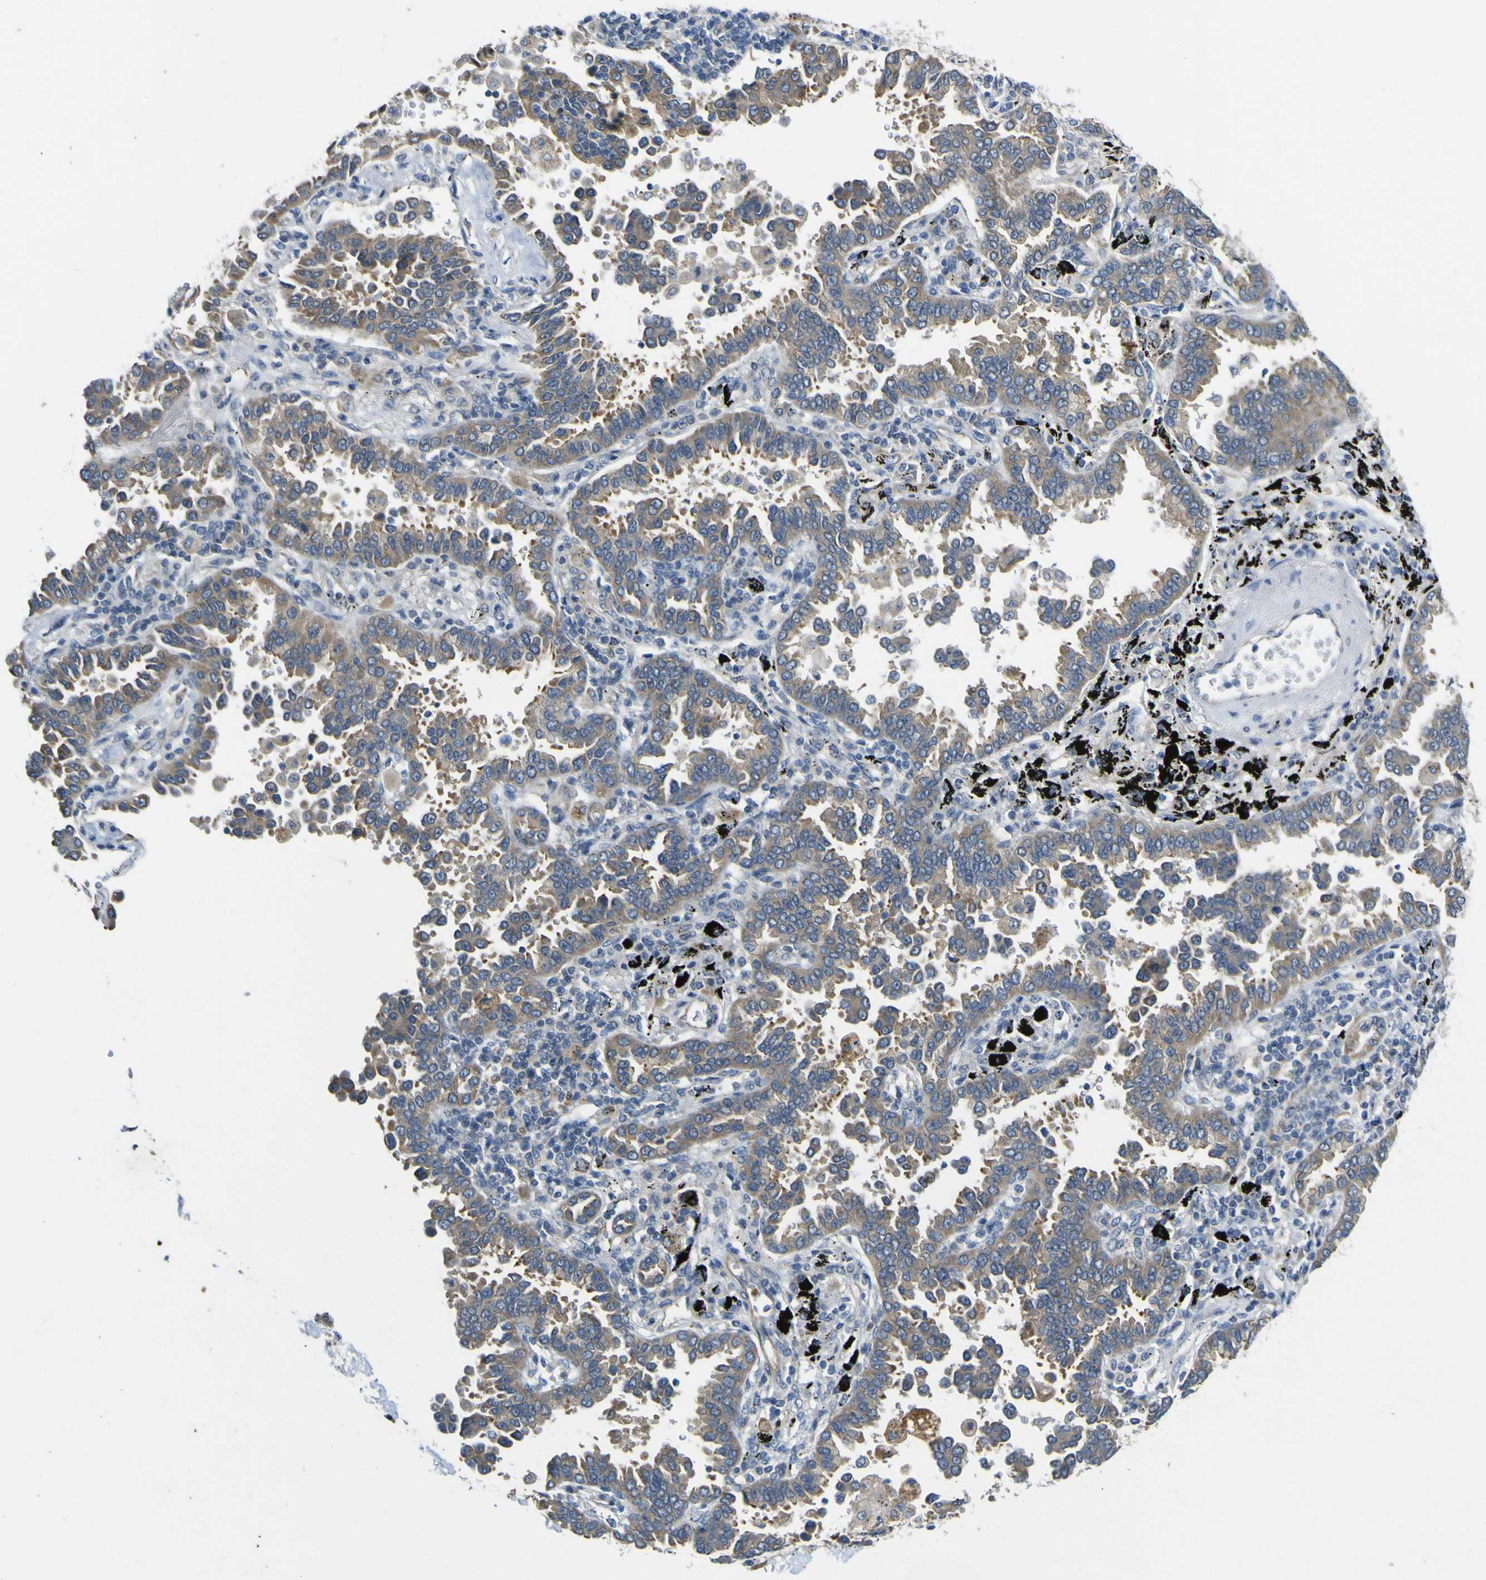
{"staining": {"intensity": "moderate", "quantity": ">75%", "location": "cytoplasmic/membranous"}, "tissue": "lung cancer", "cell_type": "Tumor cells", "image_type": "cancer", "snomed": [{"axis": "morphology", "description": "Normal tissue, NOS"}, {"axis": "morphology", "description": "Adenocarcinoma, NOS"}, {"axis": "topography", "description": "Lung"}], "caption": "An IHC histopathology image of tumor tissue is shown. Protein staining in brown shows moderate cytoplasmic/membranous positivity in lung cancer within tumor cells. (brown staining indicates protein expression, while blue staining denotes nuclei).", "gene": "LDLR", "patient": {"sex": "male", "age": 59}}